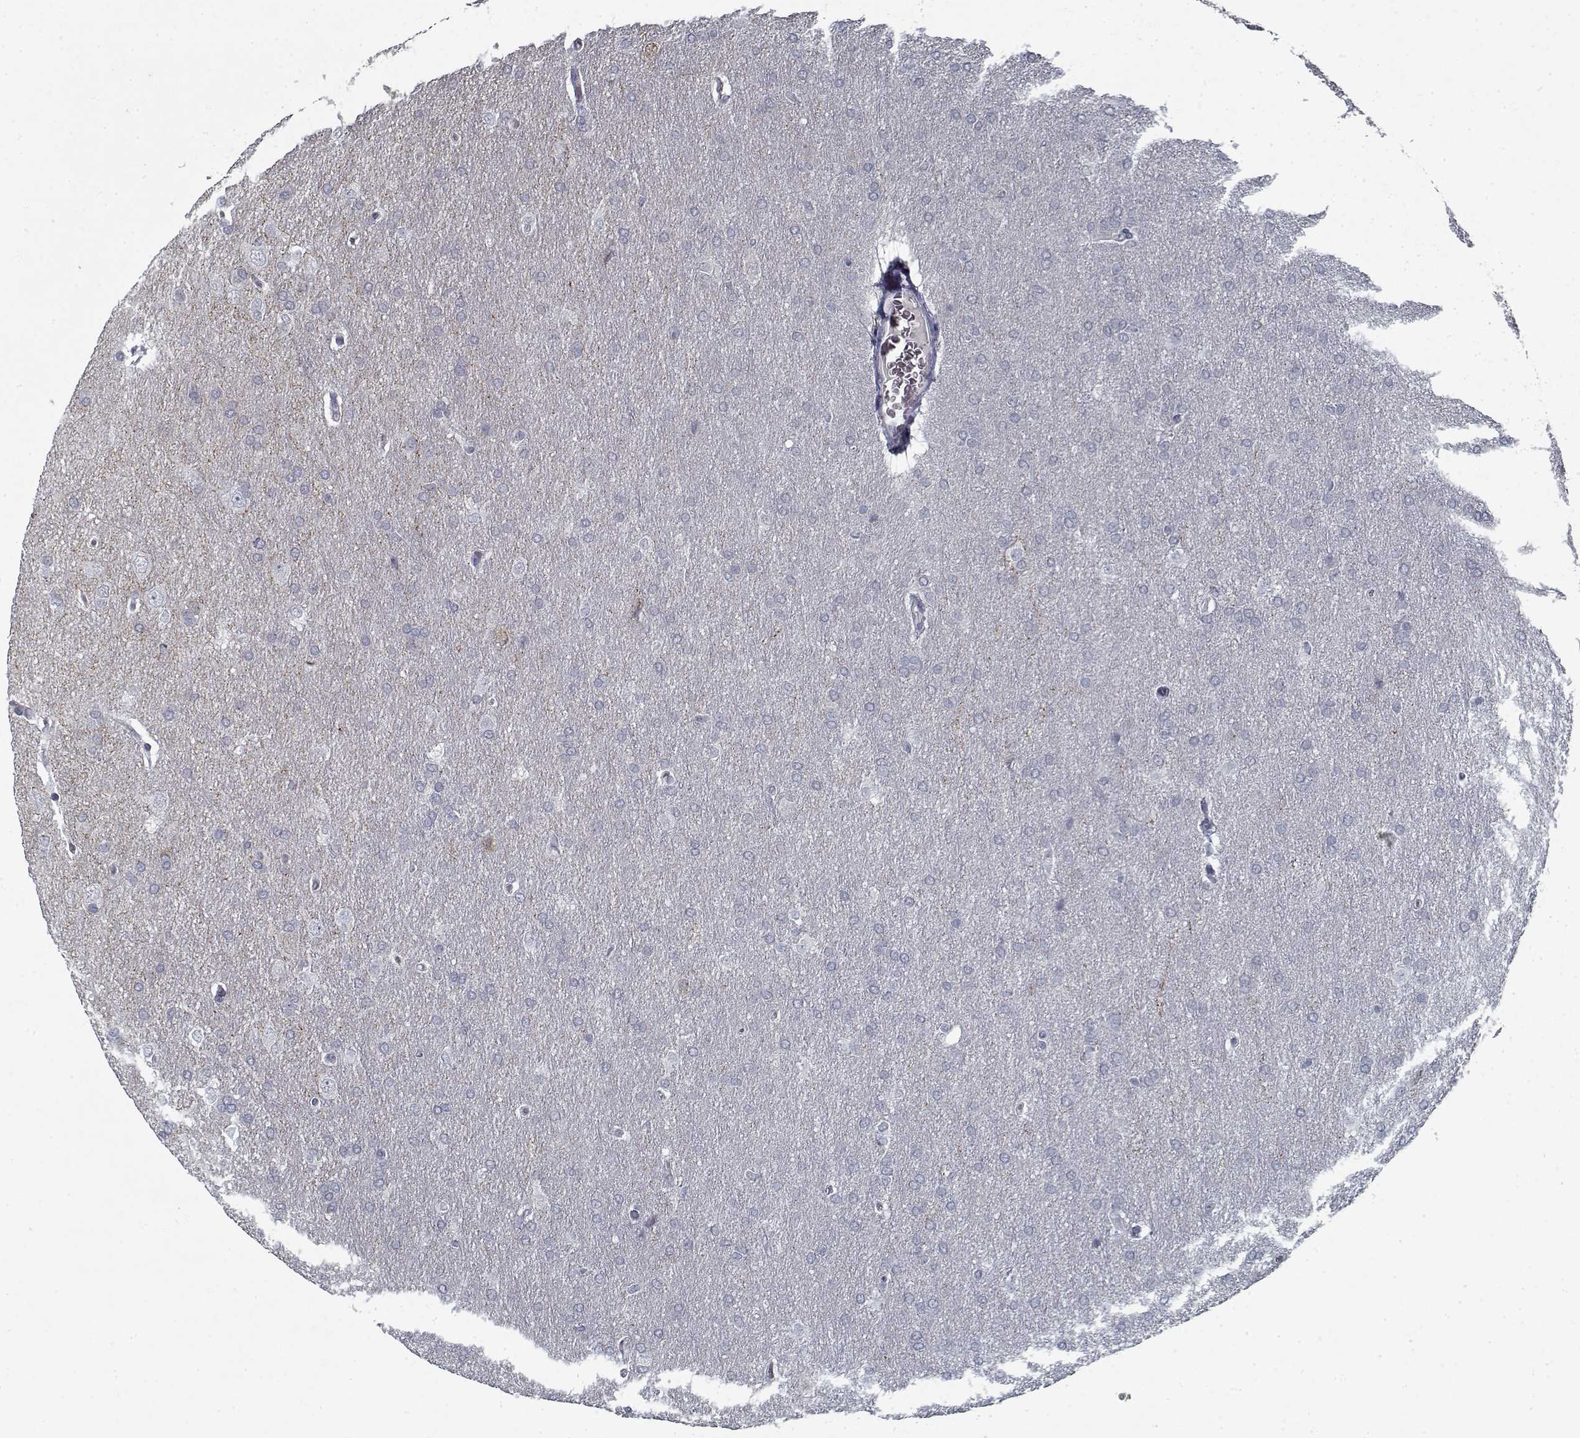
{"staining": {"intensity": "negative", "quantity": "none", "location": "none"}, "tissue": "glioma", "cell_type": "Tumor cells", "image_type": "cancer", "snomed": [{"axis": "morphology", "description": "Glioma, malignant, Low grade"}, {"axis": "topography", "description": "Brain"}], "caption": "An immunohistochemistry (IHC) photomicrograph of glioma is shown. There is no staining in tumor cells of glioma. The staining is performed using DAB brown chromogen with nuclei counter-stained in using hematoxylin.", "gene": "GAD2", "patient": {"sex": "female", "age": 32}}